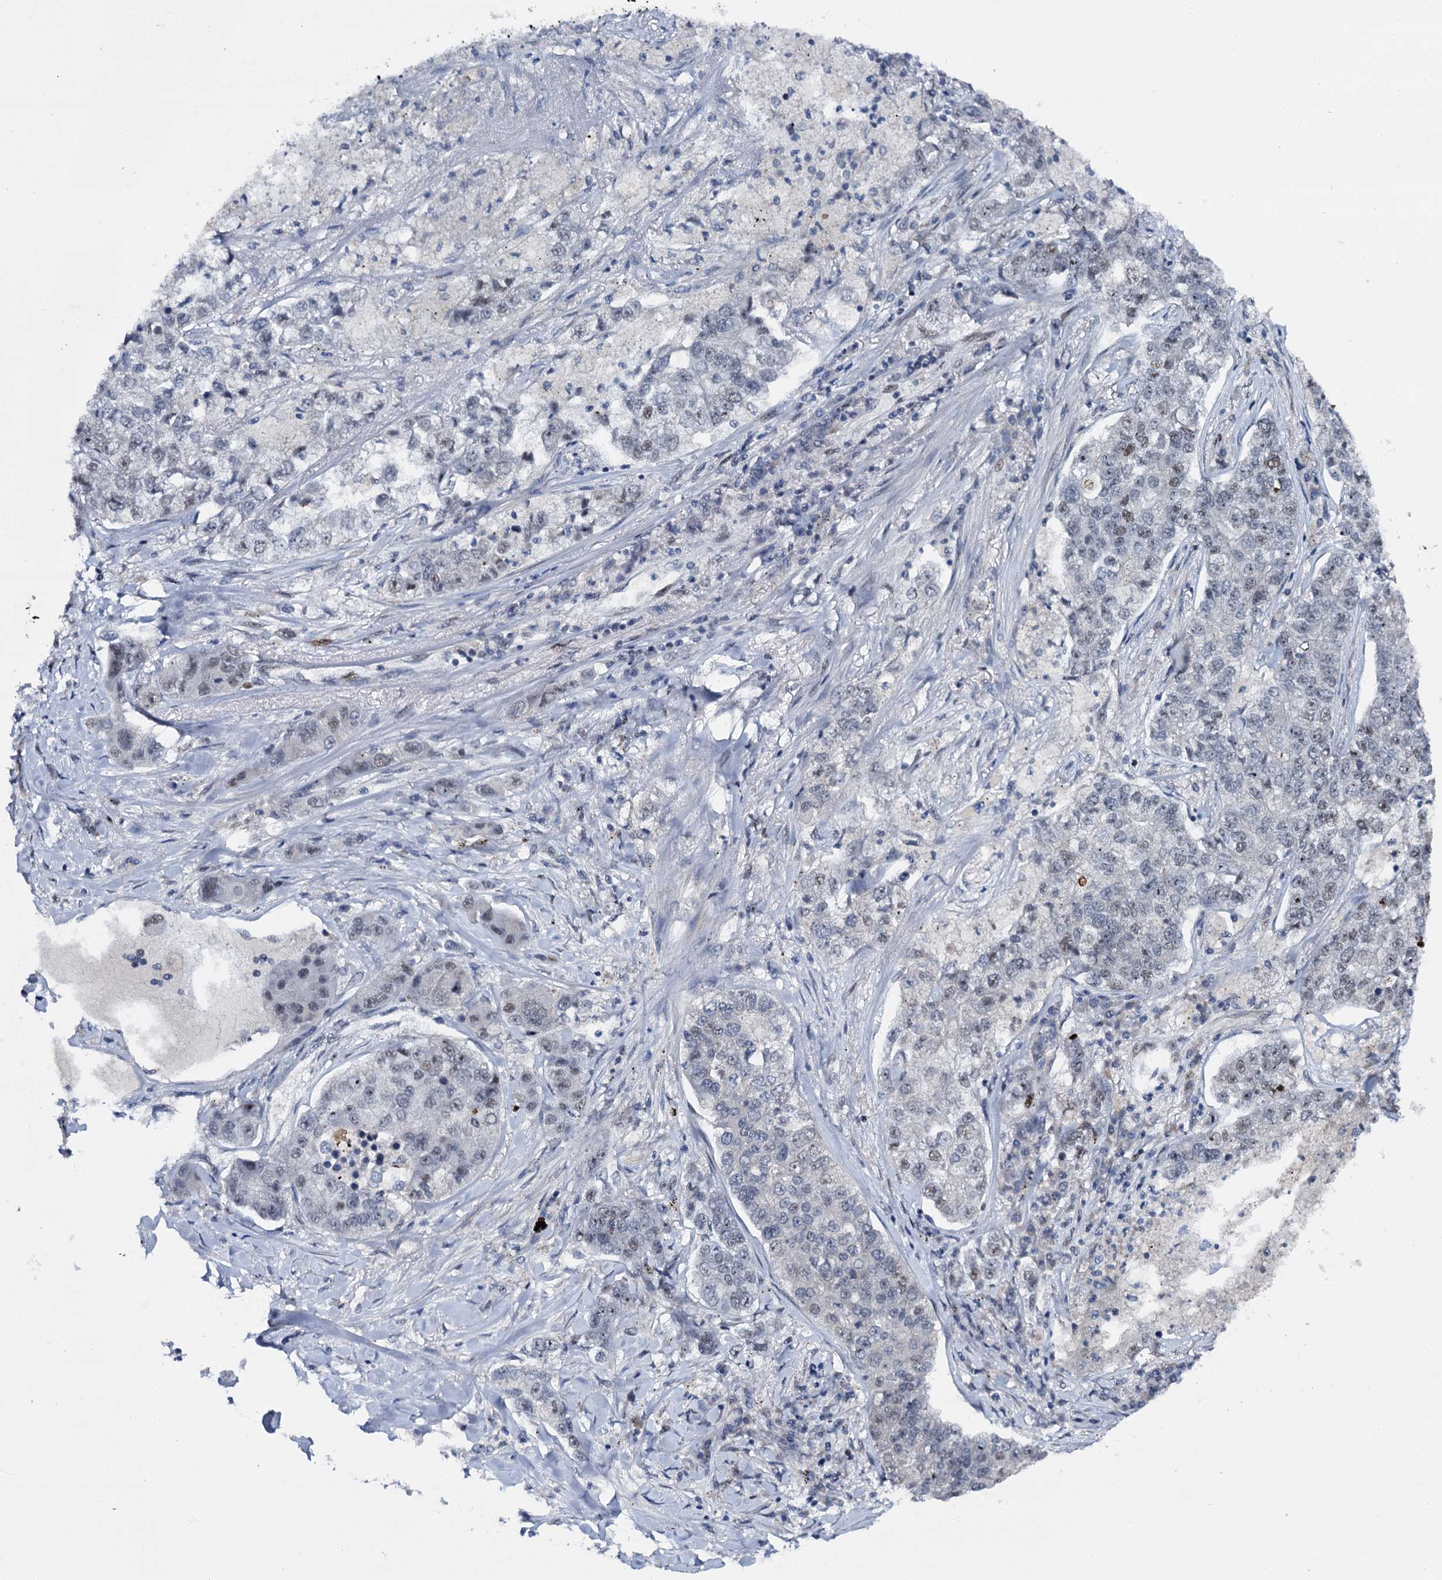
{"staining": {"intensity": "weak", "quantity": "<25%", "location": "nuclear"}, "tissue": "lung cancer", "cell_type": "Tumor cells", "image_type": "cancer", "snomed": [{"axis": "morphology", "description": "Adenocarcinoma, NOS"}, {"axis": "topography", "description": "Lung"}], "caption": "DAB (3,3'-diaminobenzidine) immunohistochemical staining of human lung adenocarcinoma demonstrates no significant positivity in tumor cells. Brightfield microscopy of IHC stained with DAB (brown) and hematoxylin (blue), captured at high magnification.", "gene": "RUFY2", "patient": {"sex": "male", "age": 49}}